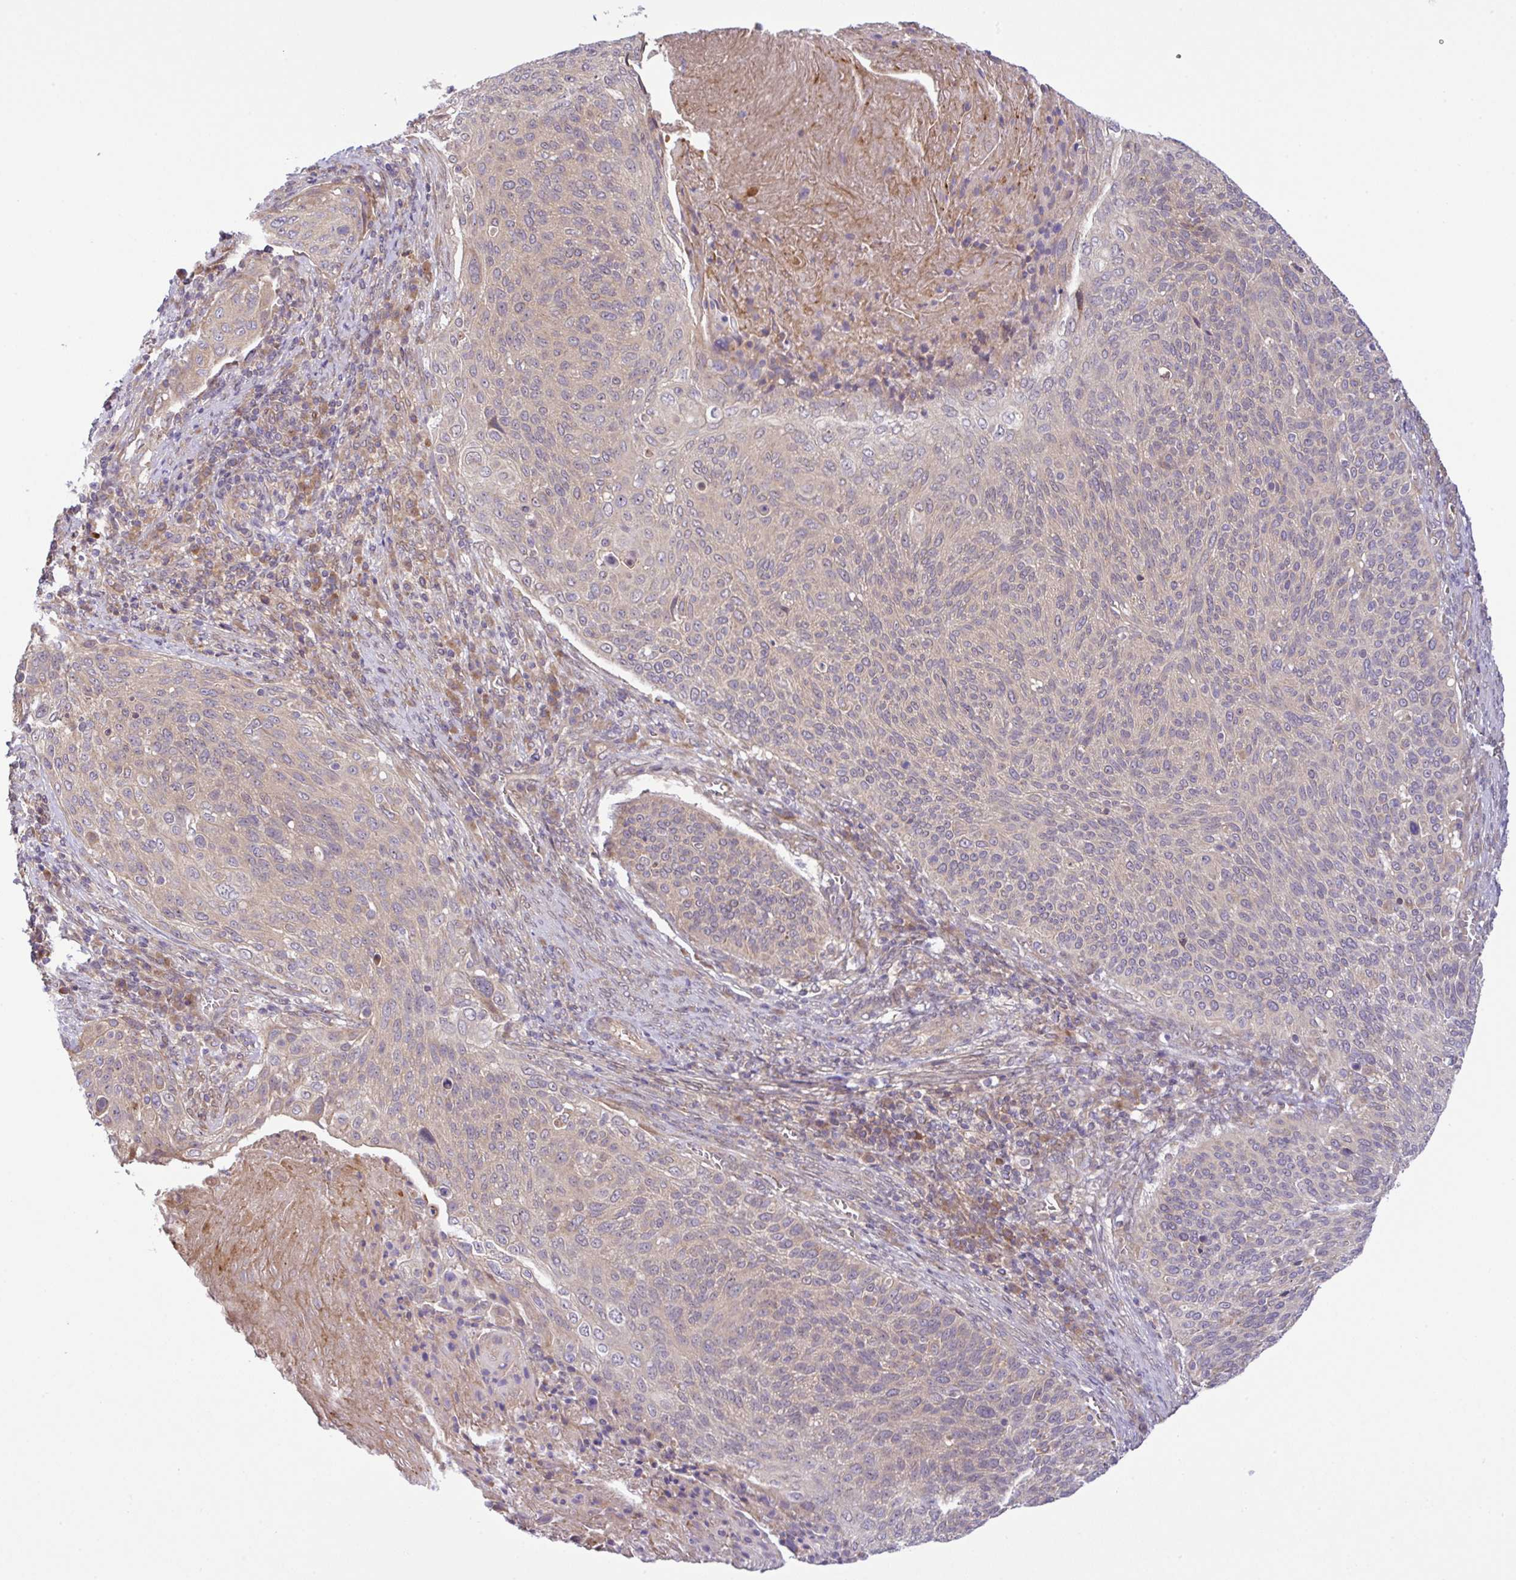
{"staining": {"intensity": "weak", "quantity": "25%-75%", "location": "cytoplasmic/membranous"}, "tissue": "cervical cancer", "cell_type": "Tumor cells", "image_type": "cancer", "snomed": [{"axis": "morphology", "description": "Squamous cell carcinoma, NOS"}, {"axis": "topography", "description": "Cervix"}], "caption": "Tumor cells reveal low levels of weak cytoplasmic/membranous expression in approximately 25%-75% of cells in human cervical squamous cell carcinoma.", "gene": "UBE4A", "patient": {"sex": "female", "age": 31}}